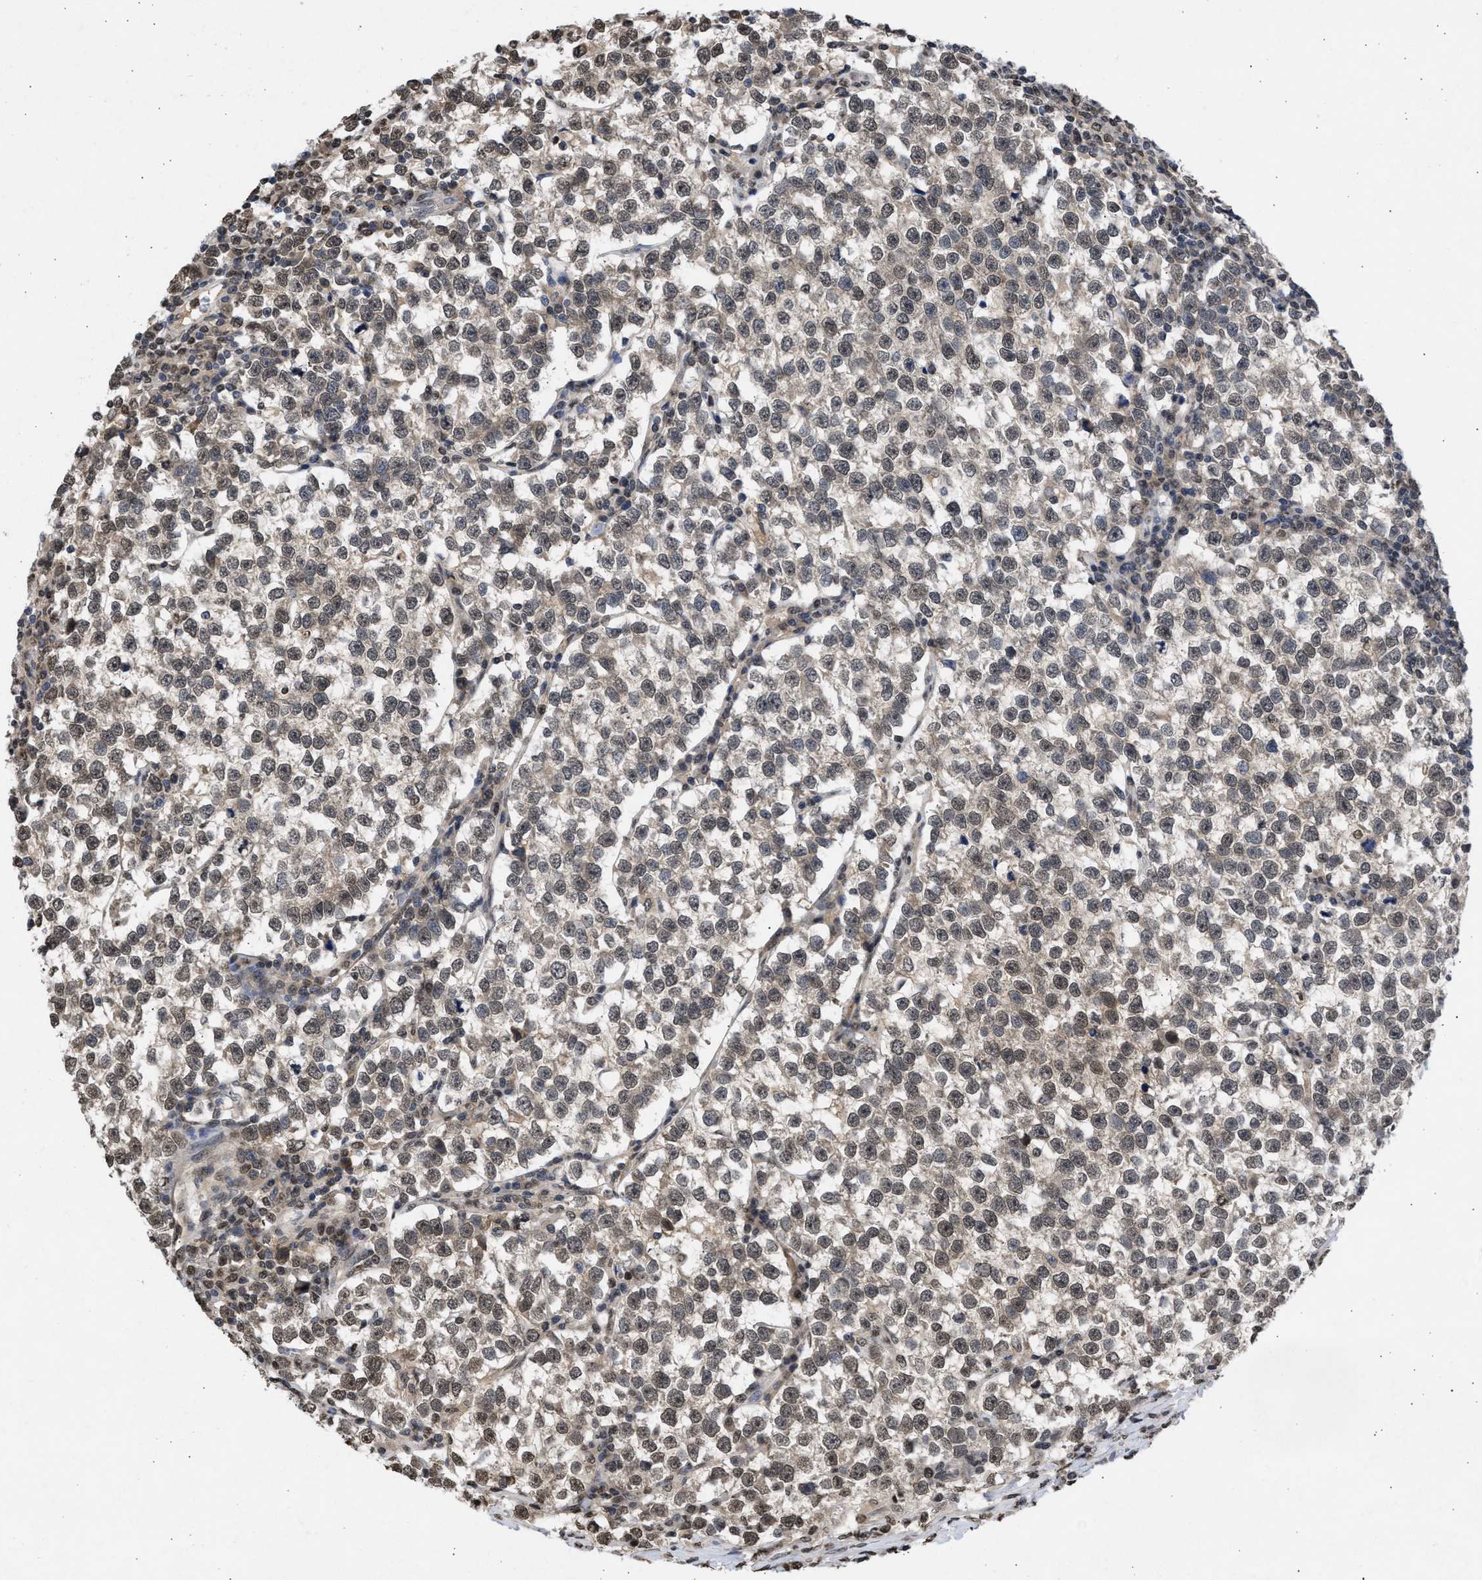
{"staining": {"intensity": "weak", "quantity": "25%-75%", "location": "cytoplasmic/membranous,nuclear"}, "tissue": "testis cancer", "cell_type": "Tumor cells", "image_type": "cancer", "snomed": [{"axis": "morphology", "description": "Normal tissue, NOS"}, {"axis": "morphology", "description": "Seminoma, NOS"}, {"axis": "topography", "description": "Testis"}], "caption": "Weak cytoplasmic/membranous and nuclear positivity is appreciated in approximately 25%-75% of tumor cells in seminoma (testis).", "gene": "NUP35", "patient": {"sex": "male", "age": 43}}